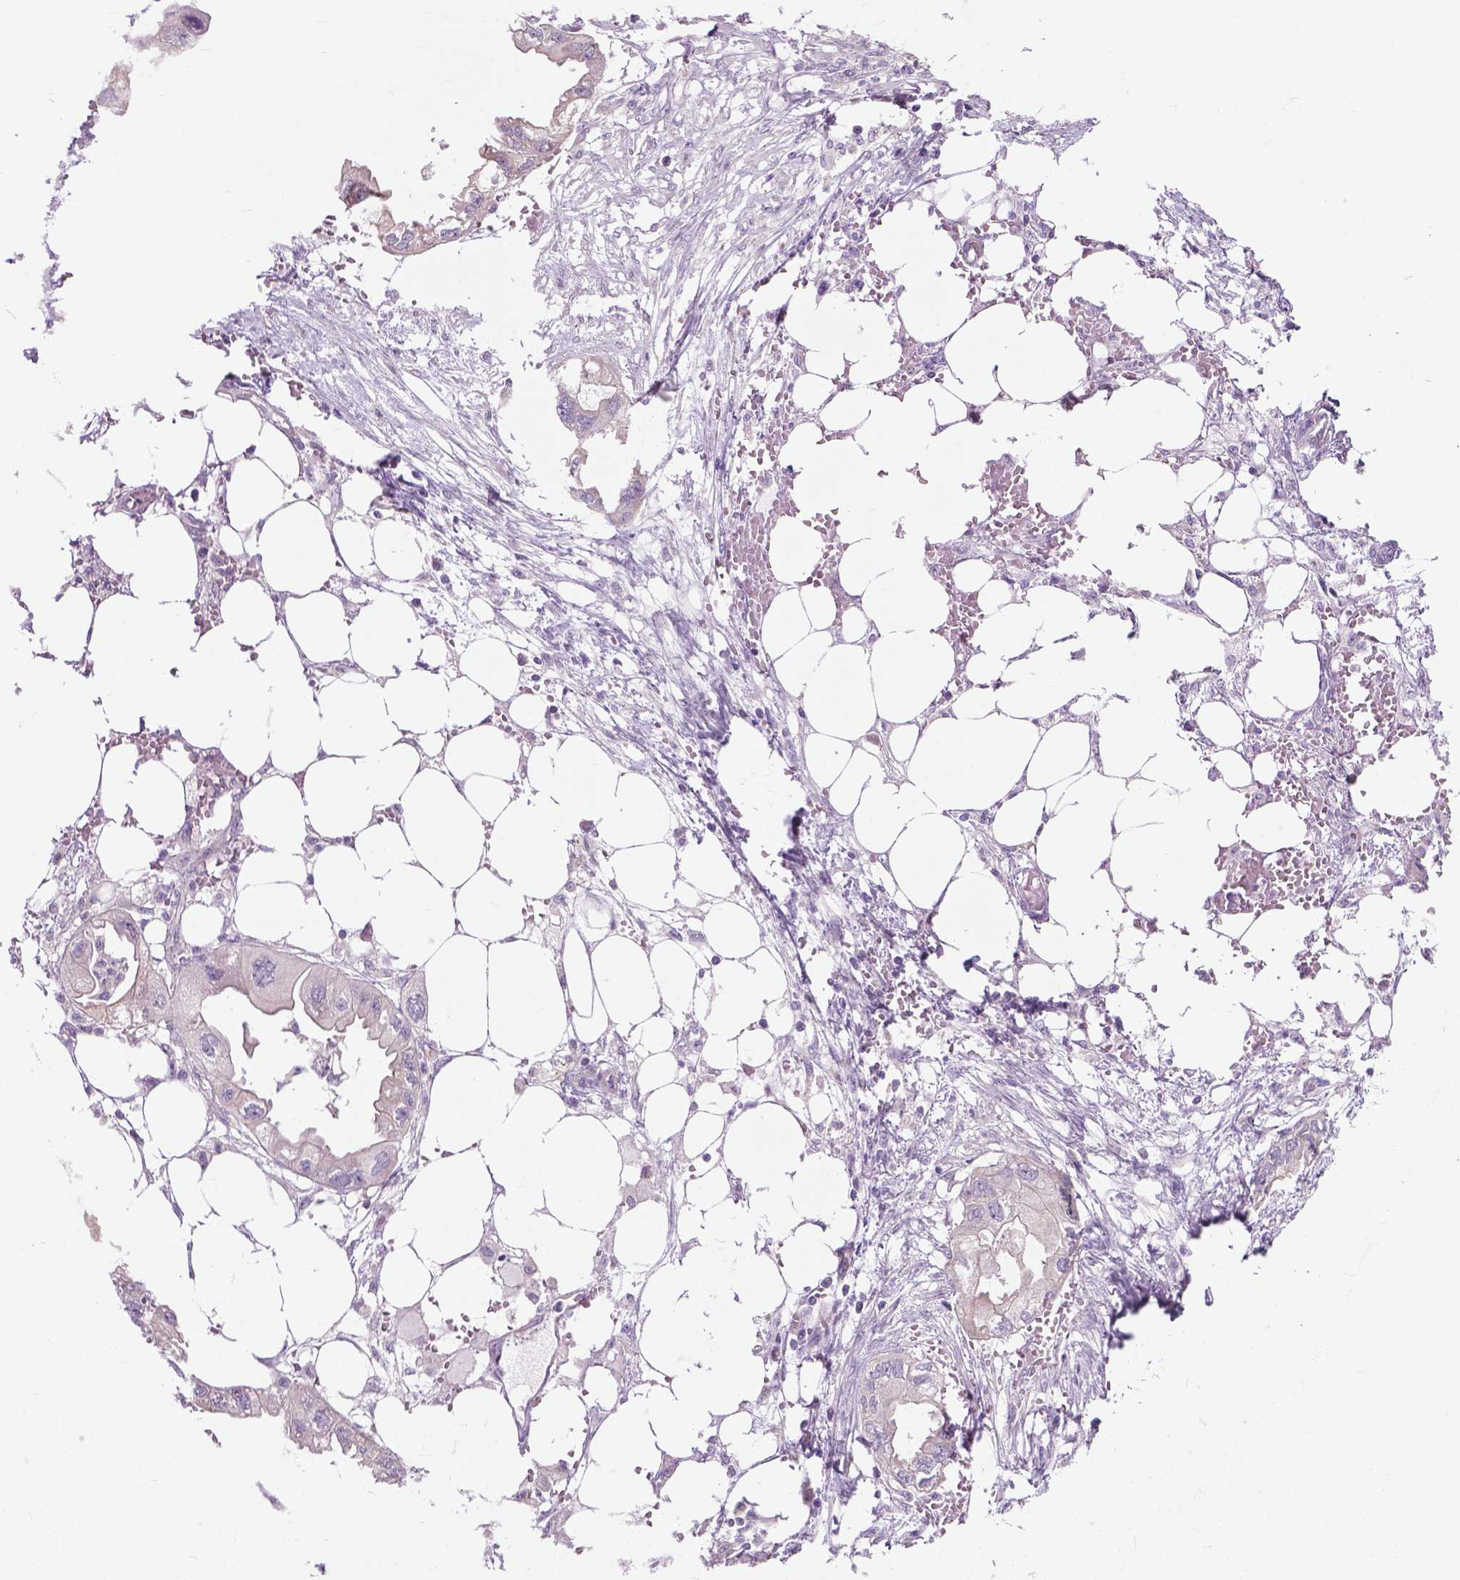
{"staining": {"intensity": "negative", "quantity": "none", "location": "none"}, "tissue": "endometrial cancer", "cell_type": "Tumor cells", "image_type": "cancer", "snomed": [{"axis": "morphology", "description": "Adenocarcinoma, NOS"}, {"axis": "morphology", "description": "Adenocarcinoma, metastatic, NOS"}, {"axis": "topography", "description": "Adipose tissue"}, {"axis": "topography", "description": "Endometrium"}], "caption": "A micrograph of human endometrial adenocarcinoma is negative for staining in tumor cells.", "gene": "MZT1", "patient": {"sex": "female", "age": 67}}